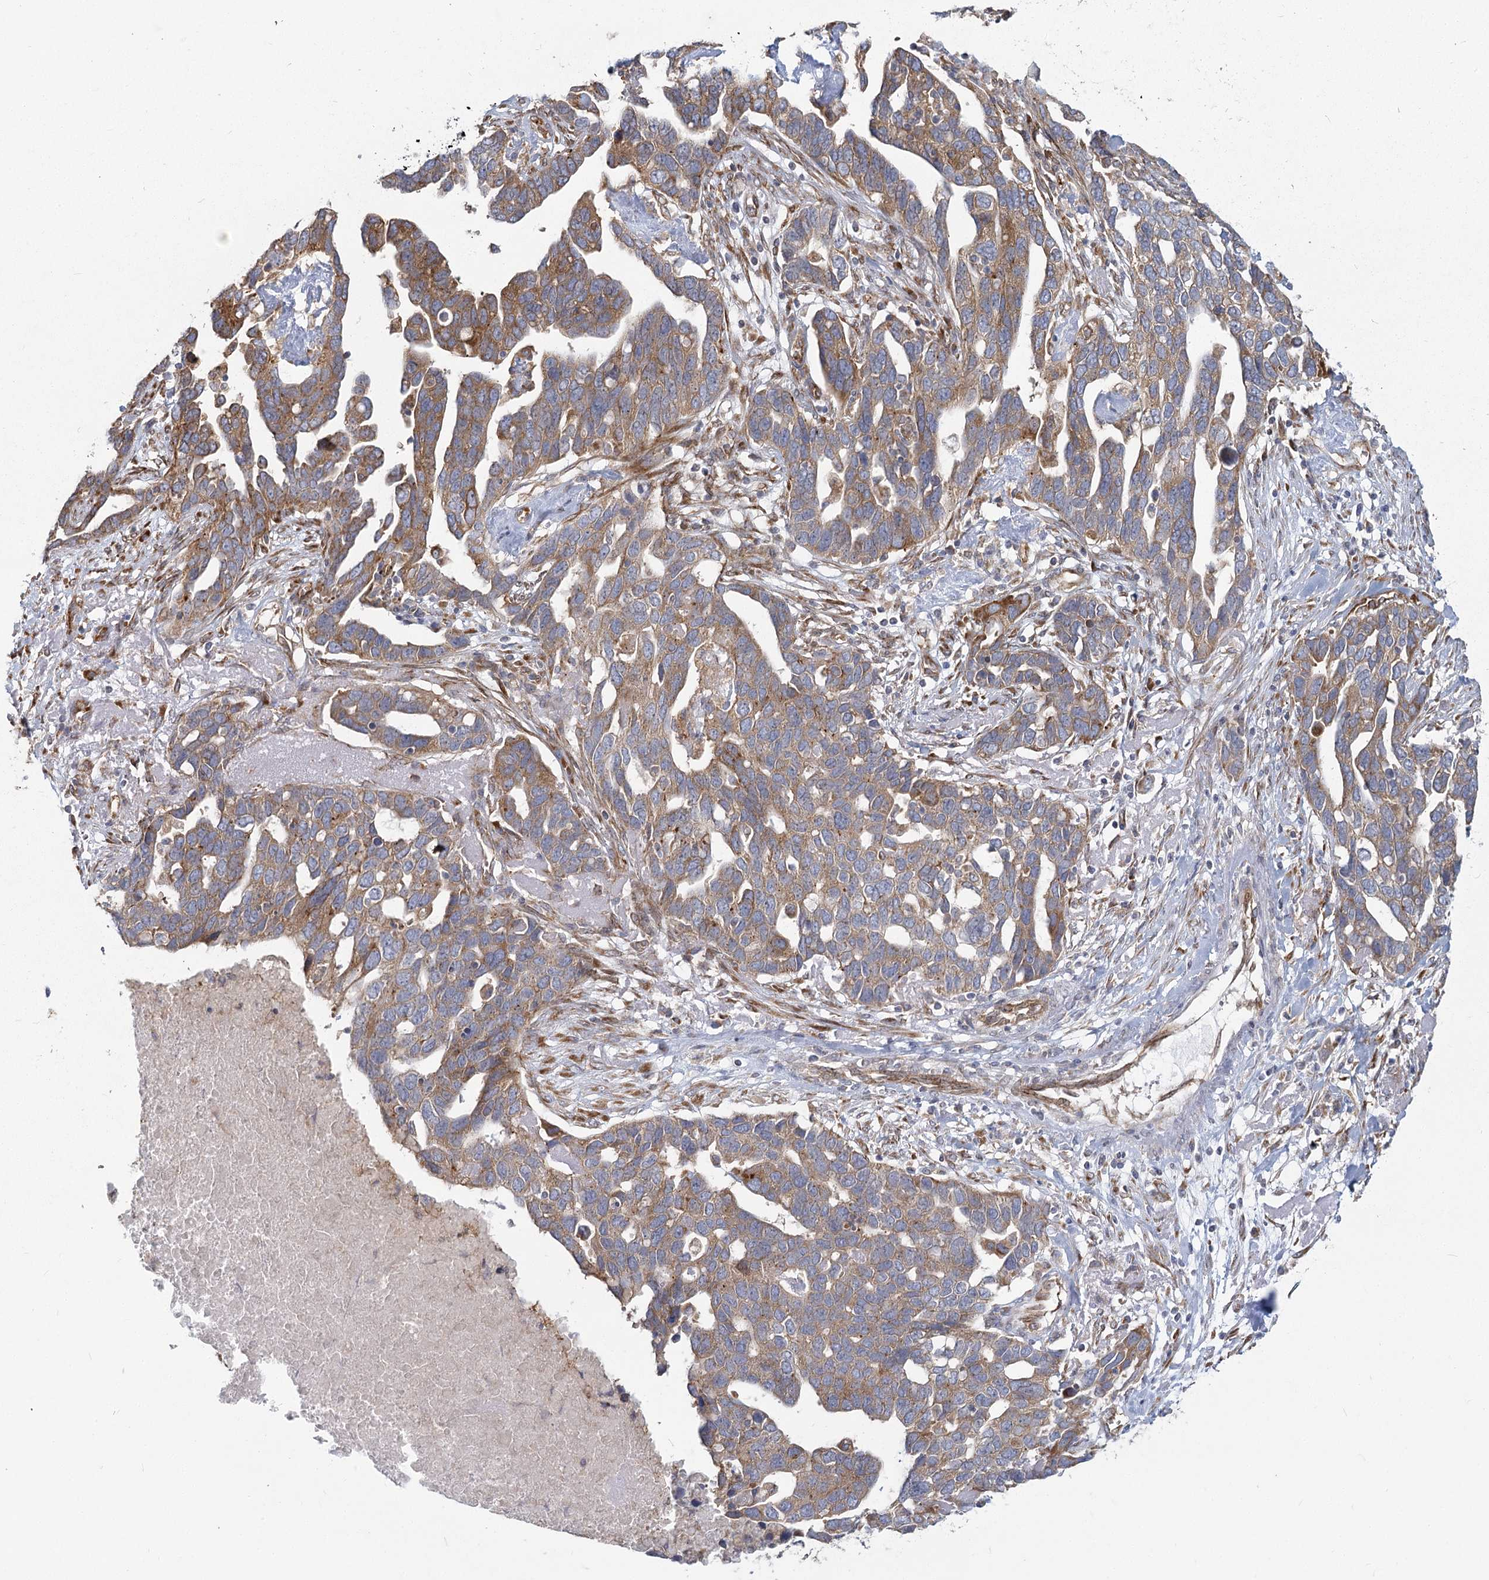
{"staining": {"intensity": "moderate", "quantity": ">75%", "location": "cytoplasmic/membranous"}, "tissue": "ovarian cancer", "cell_type": "Tumor cells", "image_type": "cancer", "snomed": [{"axis": "morphology", "description": "Cystadenocarcinoma, serous, NOS"}, {"axis": "topography", "description": "Ovary"}], "caption": "This photomicrograph demonstrates immunohistochemistry staining of human serous cystadenocarcinoma (ovarian), with medium moderate cytoplasmic/membranous staining in approximately >75% of tumor cells.", "gene": "HARS2", "patient": {"sex": "female", "age": 54}}